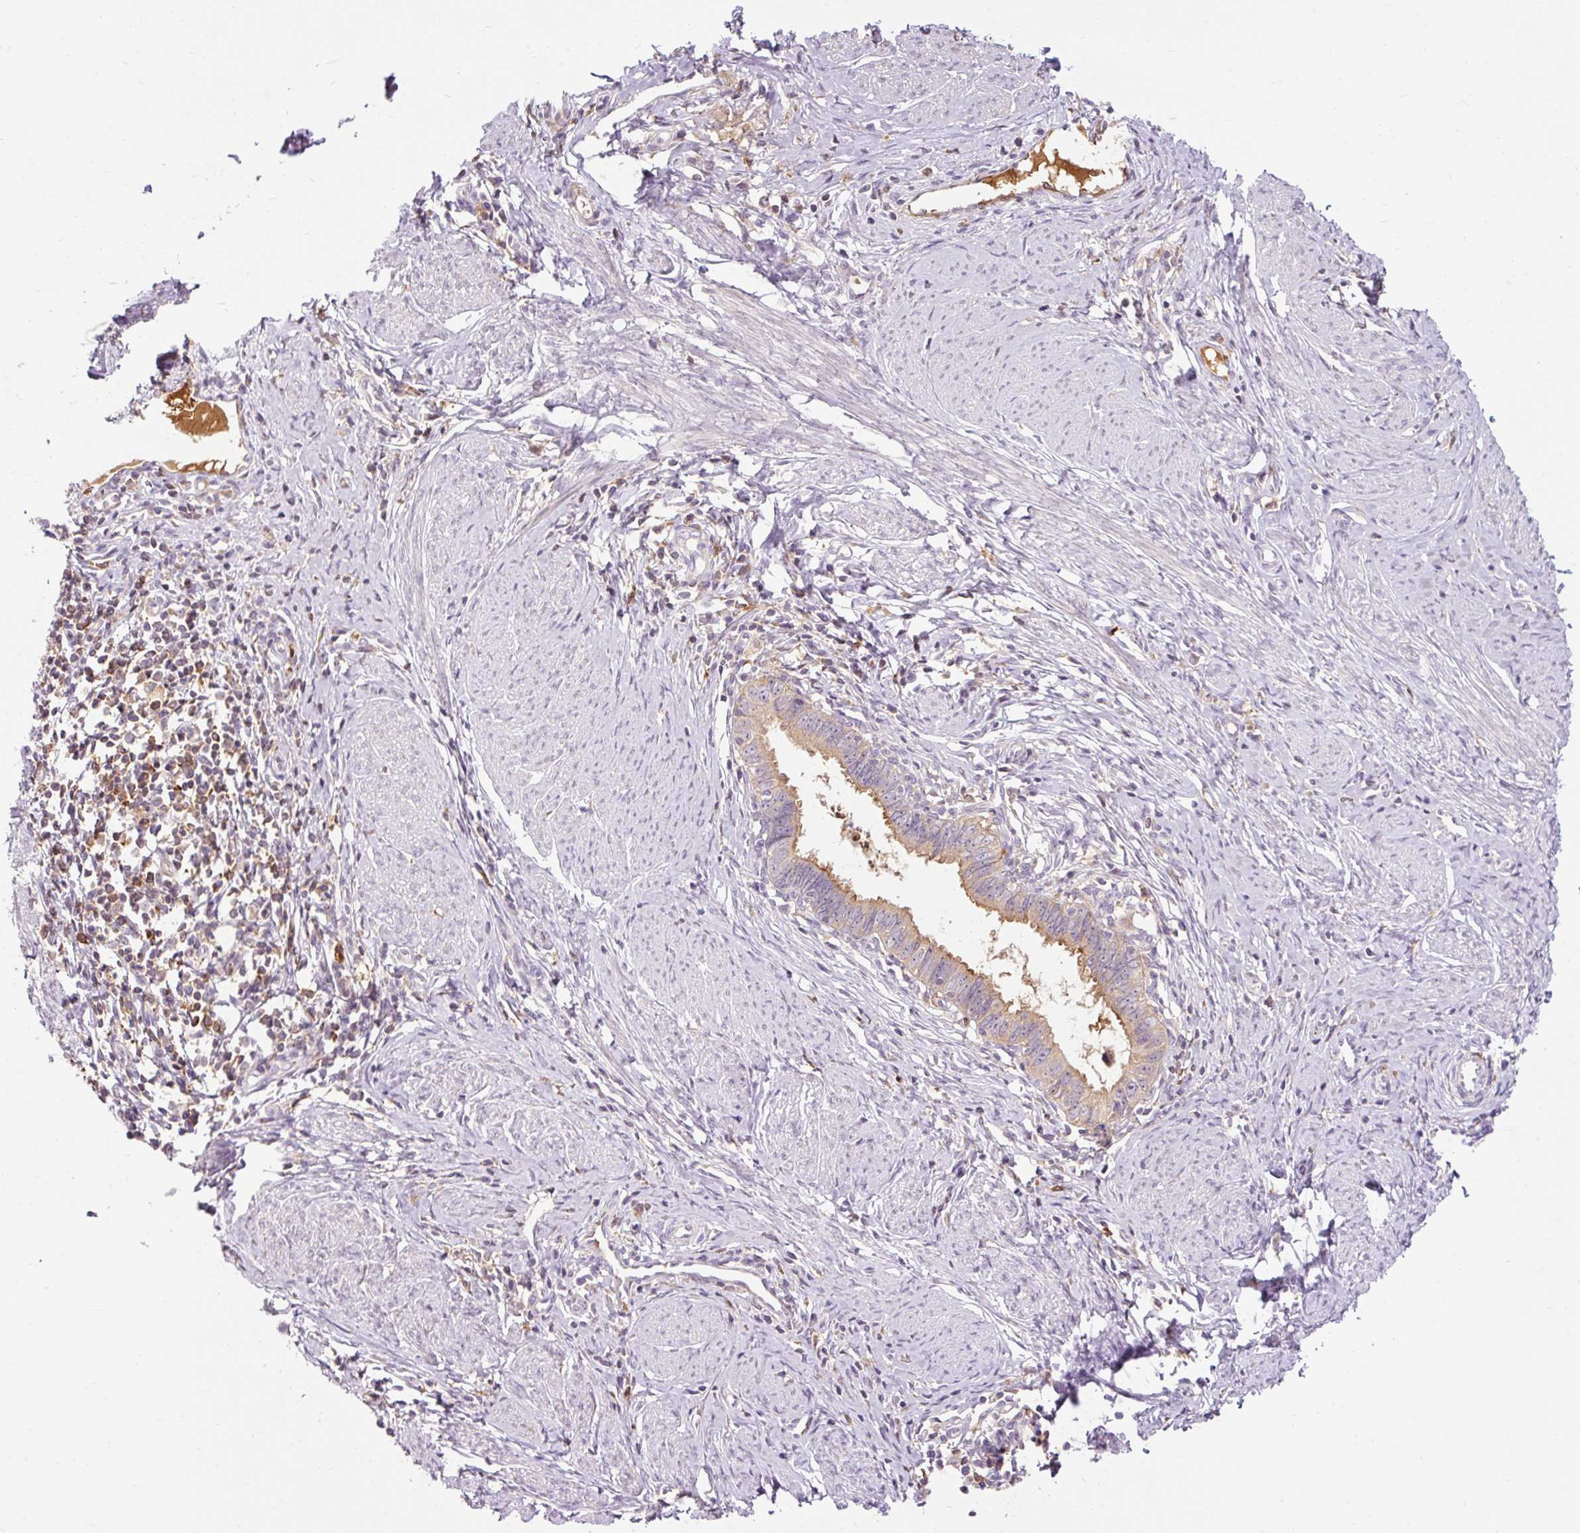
{"staining": {"intensity": "moderate", "quantity": "25%-75%", "location": "cytoplasmic/membranous"}, "tissue": "cervical cancer", "cell_type": "Tumor cells", "image_type": "cancer", "snomed": [{"axis": "morphology", "description": "Adenocarcinoma, NOS"}, {"axis": "topography", "description": "Cervix"}], "caption": "A high-resolution histopathology image shows IHC staining of cervical cancer, which demonstrates moderate cytoplasmic/membranous positivity in approximately 25%-75% of tumor cells. The staining was performed using DAB (3,3'-diaminobenzidine) to visualize the protein expression in brown, while the nuclei were stained in blue with hematoxylin (Magnification: 20x).", "gene": "CEBPZ", "patient": {"sex": "female", "age": 36}}